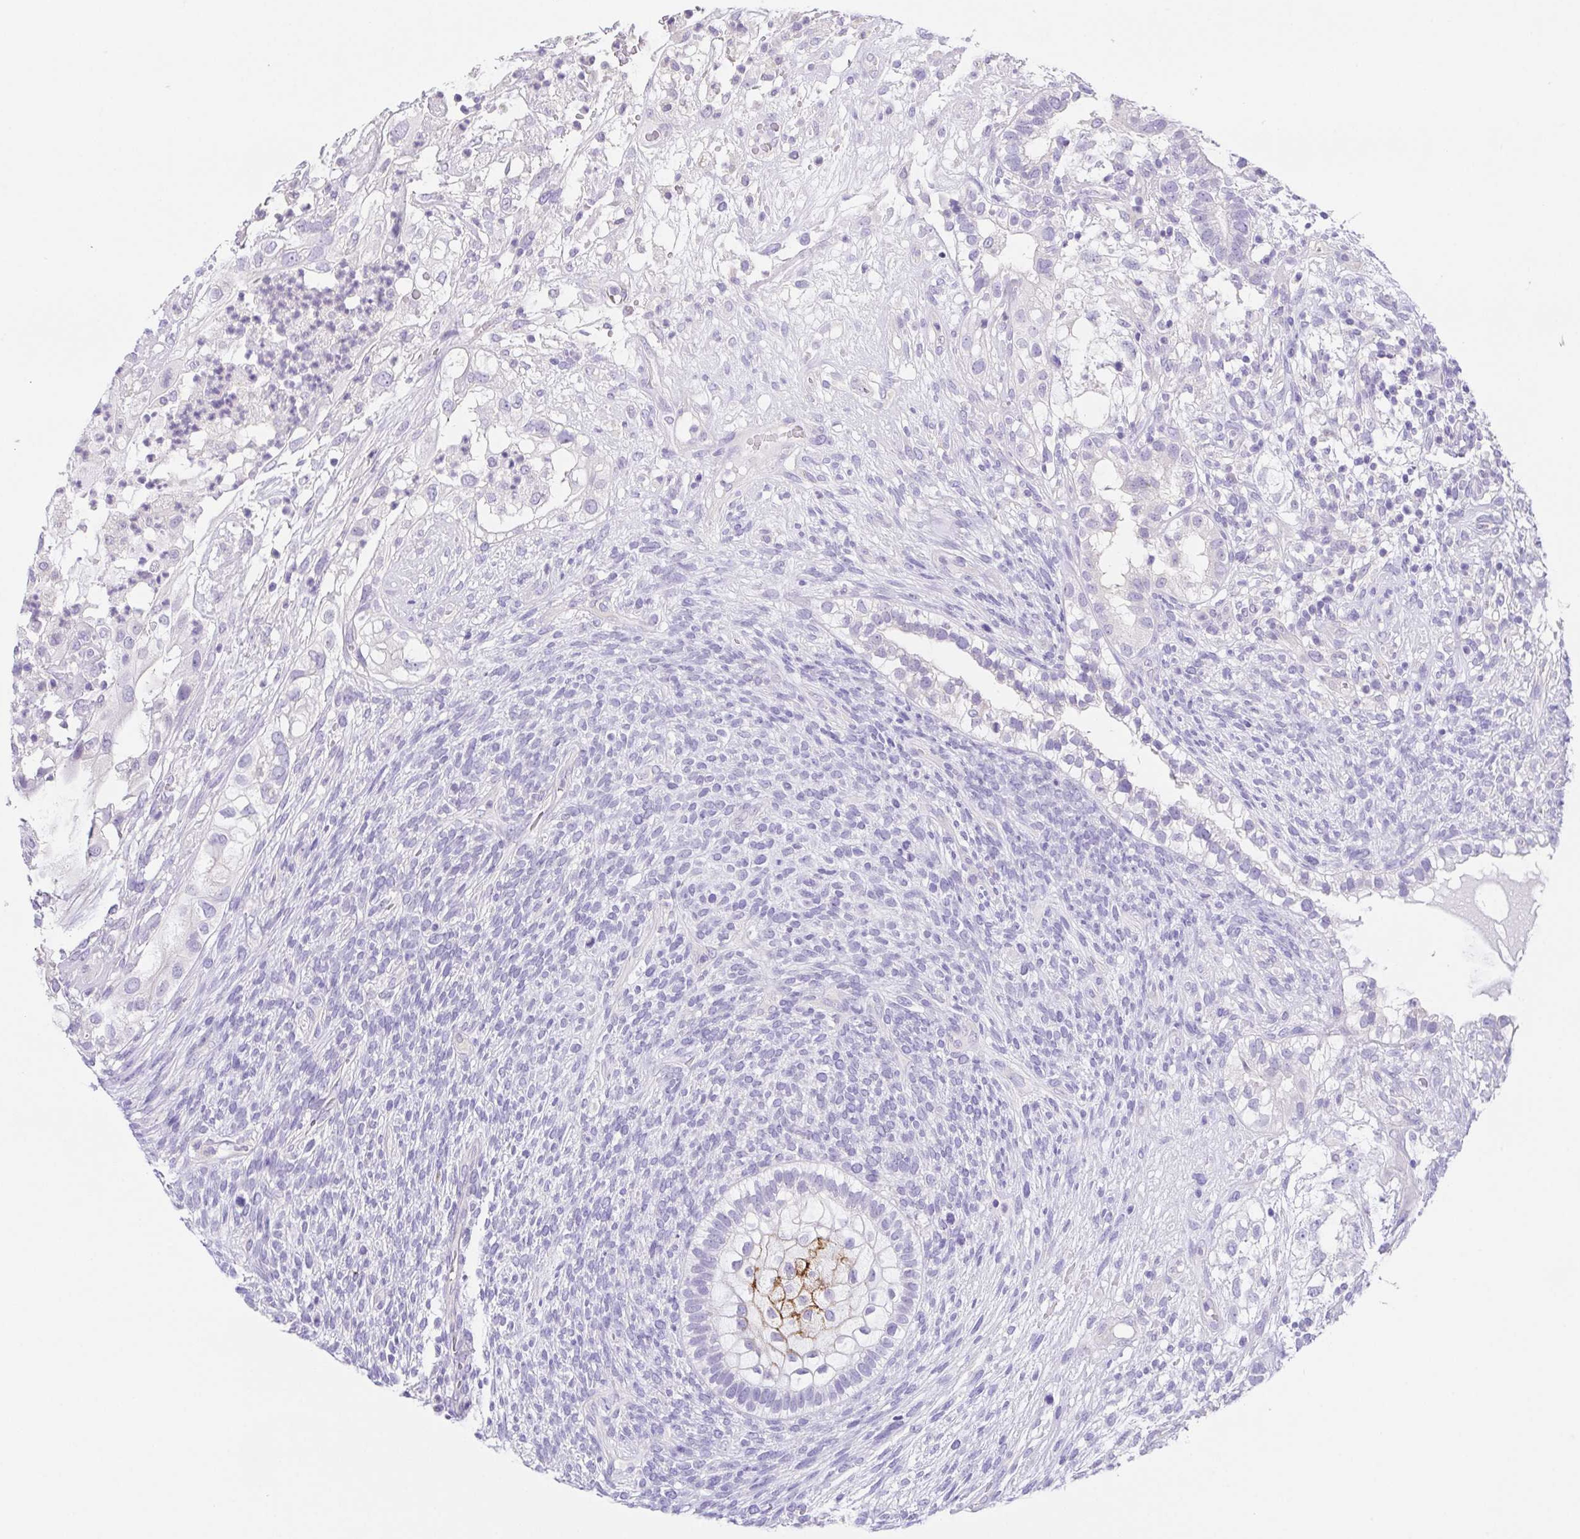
{"staining": {"intensity": "negative", "quantity": "none", "location": "none"}, "tissue": "testis cancer", "cell_type": "Tumor cells", "image_type": "cancer", "snomed": [{"axis": "morphology", "description": "Seminoma, NOS"}, {"axis": "morphology", "description": "Carcinoma, Embryonal, NOS"}, {"axis": "topography", "description": "Testis"}], "caption": "Immunohistochemistry (IHC) photomicrograph of neoplastic tissue: seminoma (testis) stained with DAB (3,3'-diaminobenzidine) displays no significant protein expression in tumor cells. (Brightfield microscopy of DAB IHC at high magnification).", "gene": "KRTDAP", "patient": {"sex": "male", "age": 41}}